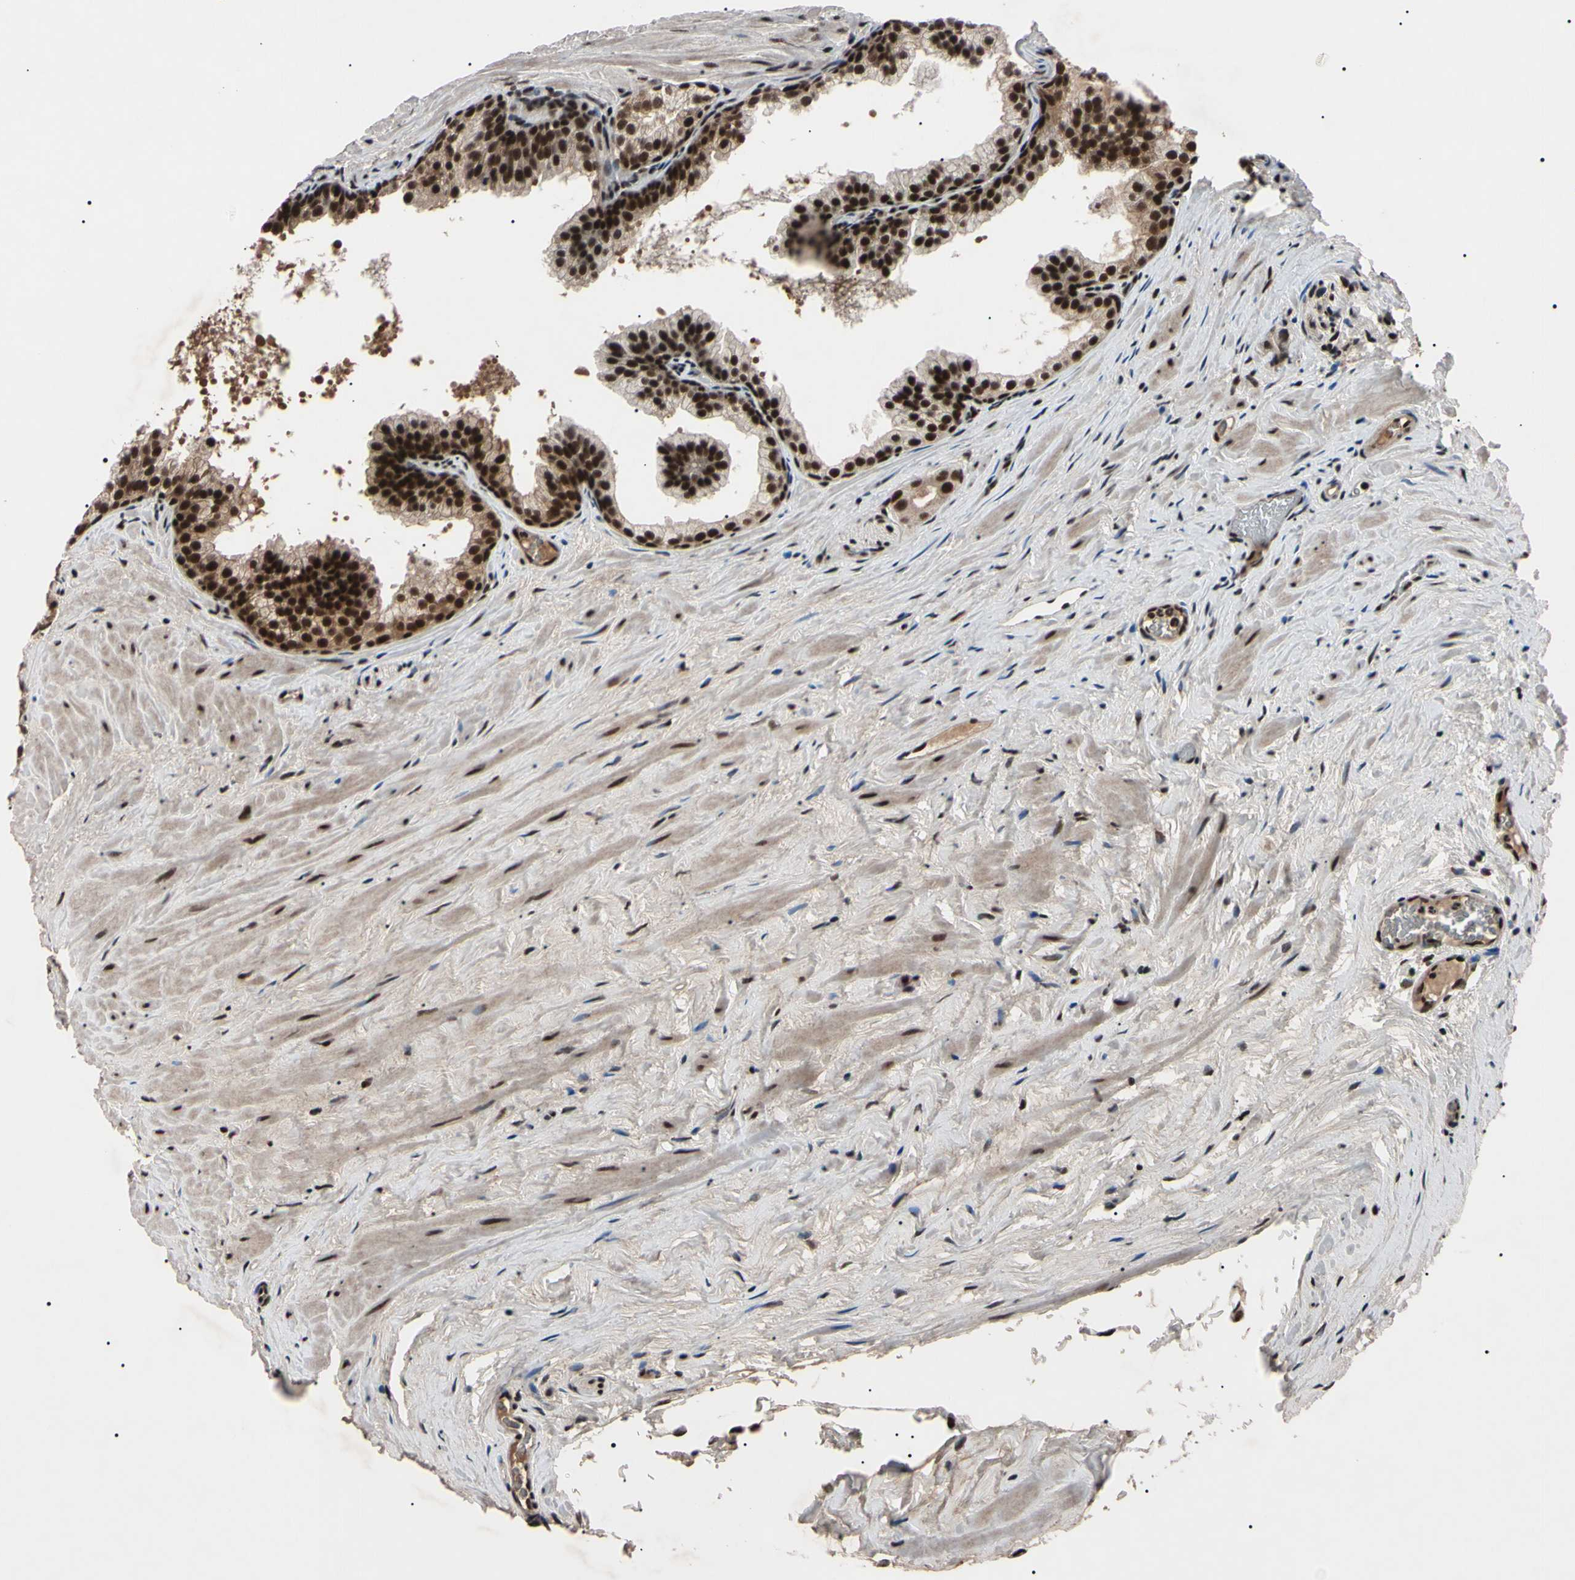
{"staining": {"intensity": "strong", "quantity": "25%-75%", "location": "nuclear"}, "tissue": "prostate cancer", "cell_type": "Tumor cells", "image_type": "cancer", "snomed": [{"axis": "morphology", "description": "Adenocarcinoma, Low grade"}, {"axis": "topography", "description": "Prostate"}], "caption": "The histopathology image reveals staining of adenocarcinoma (low-grade) (prostate), revealing strong nuclear protein expression (brown color) within tumor cells.", "gene": "YY1", "patient": {"sex": "male", "age": 59}}